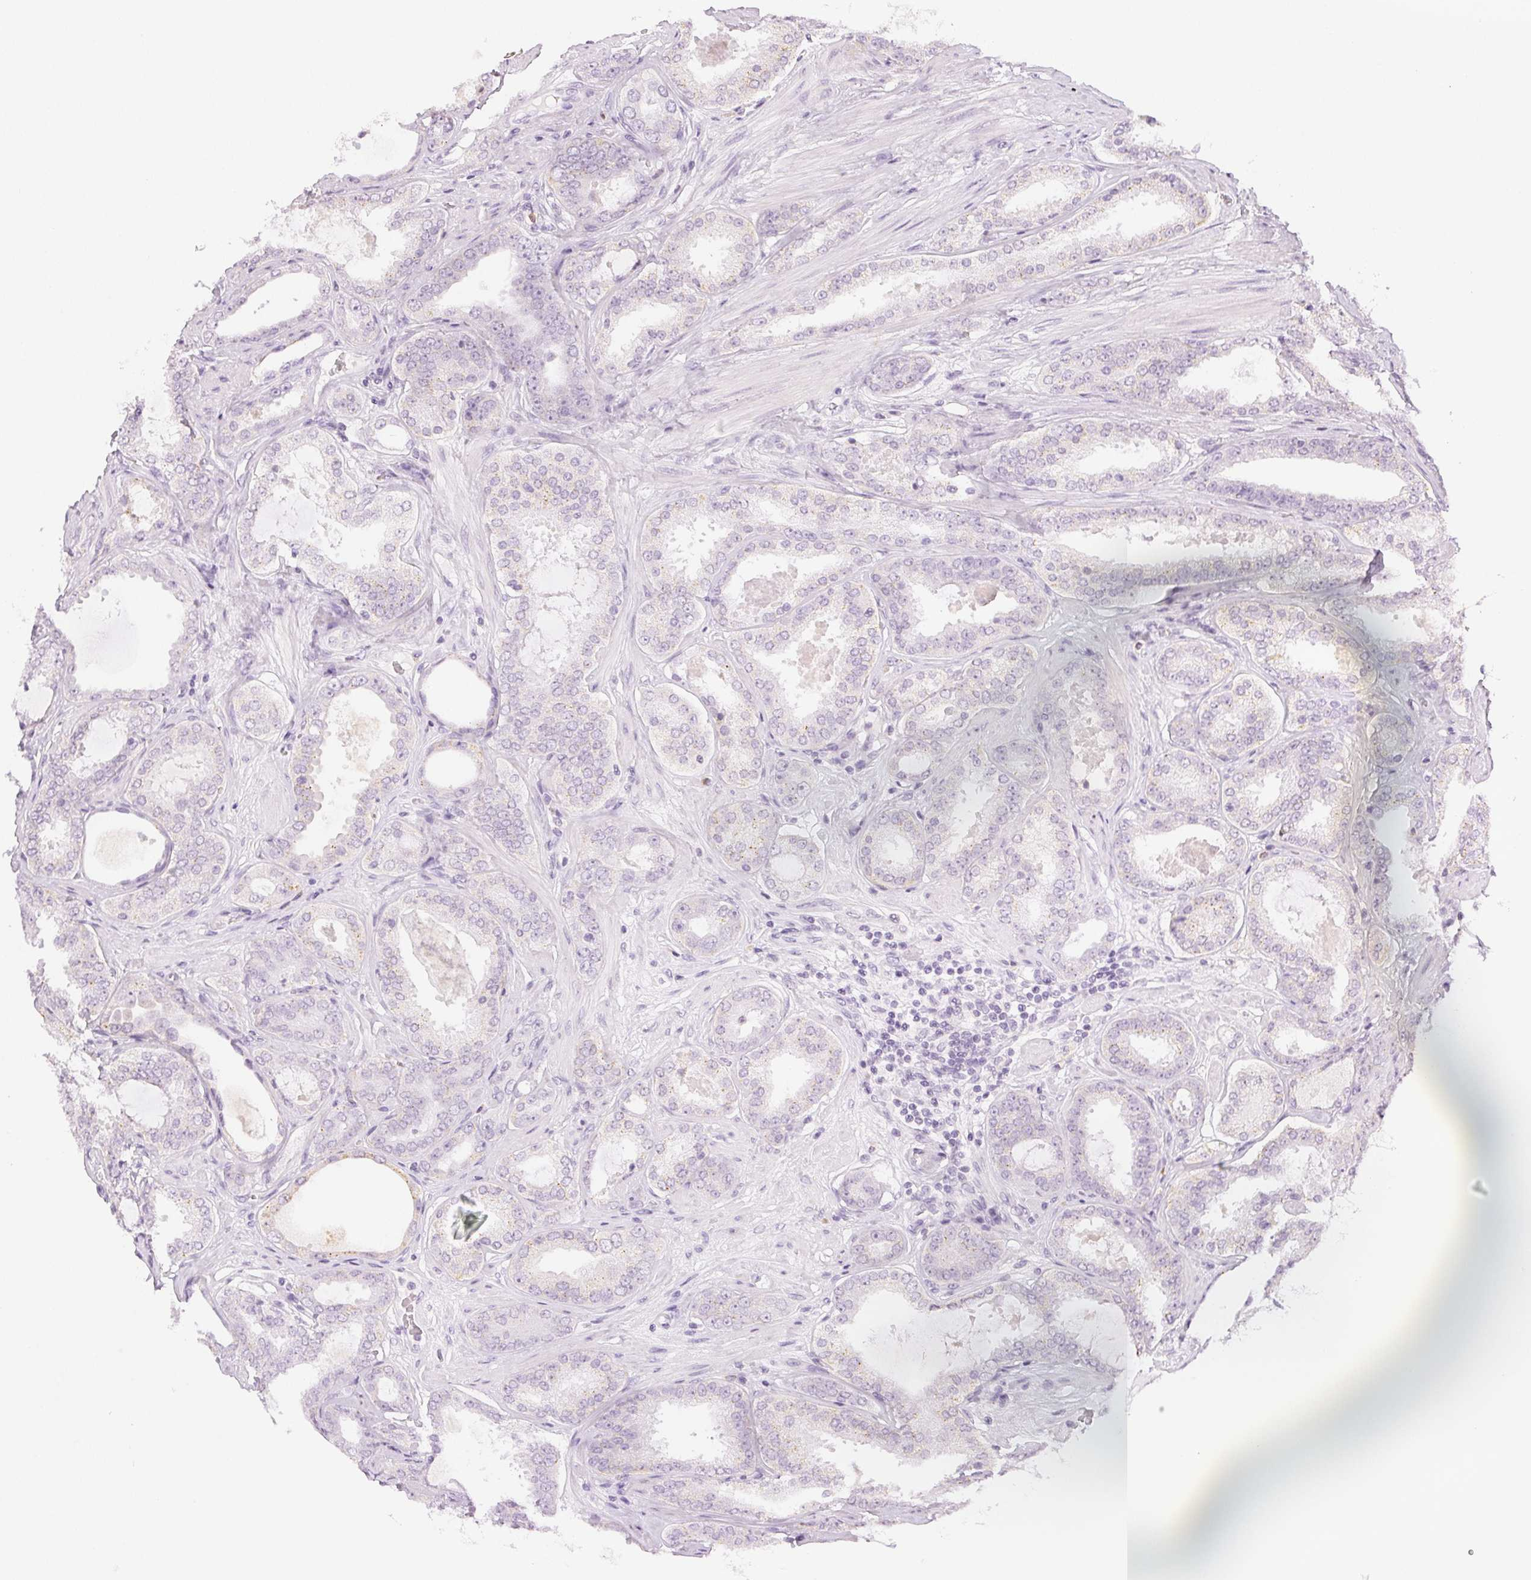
{"staining": {"intensity": "negative", "quantity": "none", "location": "none"}, "tissue": "prostate cancer", "cell_type": "Tumor cells", "image_type": "cancer", "snomed": [{"axis": "morphology", "description": "Adenocarcinoma, High grade"}, {"axis": "topography", "description": "Prostate"}], "caption": "This is an immunohistochemistry image of prostate cancer. There is no expression in tumor cells.", "gene": "SLC5A2", "patient": {"sex": "male", "age": 63}}